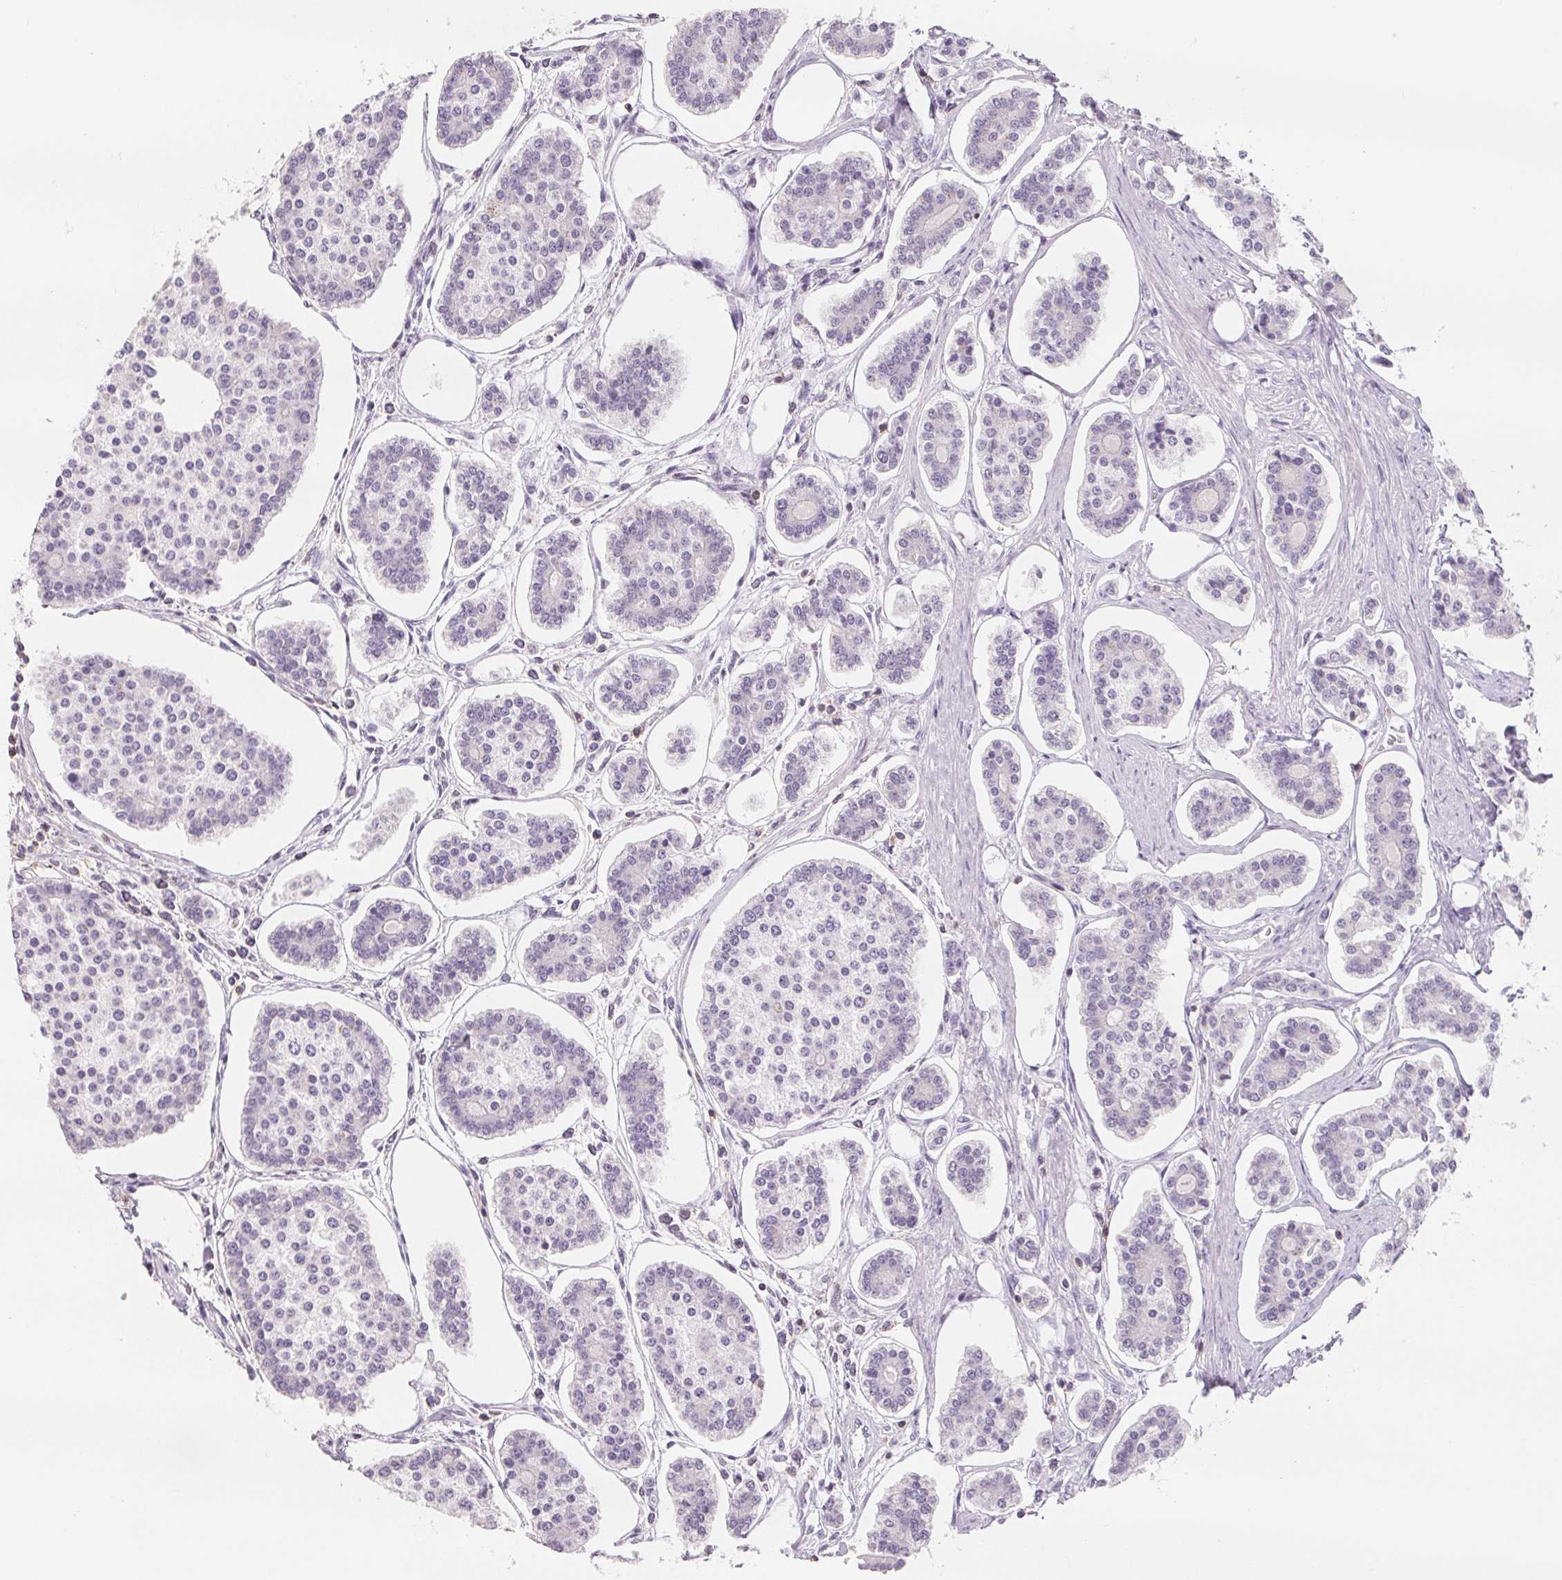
{"staining": {"intensity": "negative", "quantity": "none", "location": "none"}, "tissue": "carcinoid", "cell_type": "Tumor cells", "image_type": "cancer", "snomed": [{"axis": "morphology", "description": "Carcinoid, malignant, NOS"}, {"axis": "topography", "description": "Small intestine"}], "caption": "This histopathology image is of carcinoid (malignant) stained with immunohistochemistry to label a protein in brown with the nuclei are counter-stained blue. There is no staining in tumor cells.", "gene": "CD69", "patient": {"sex": "female", "age": 65}}